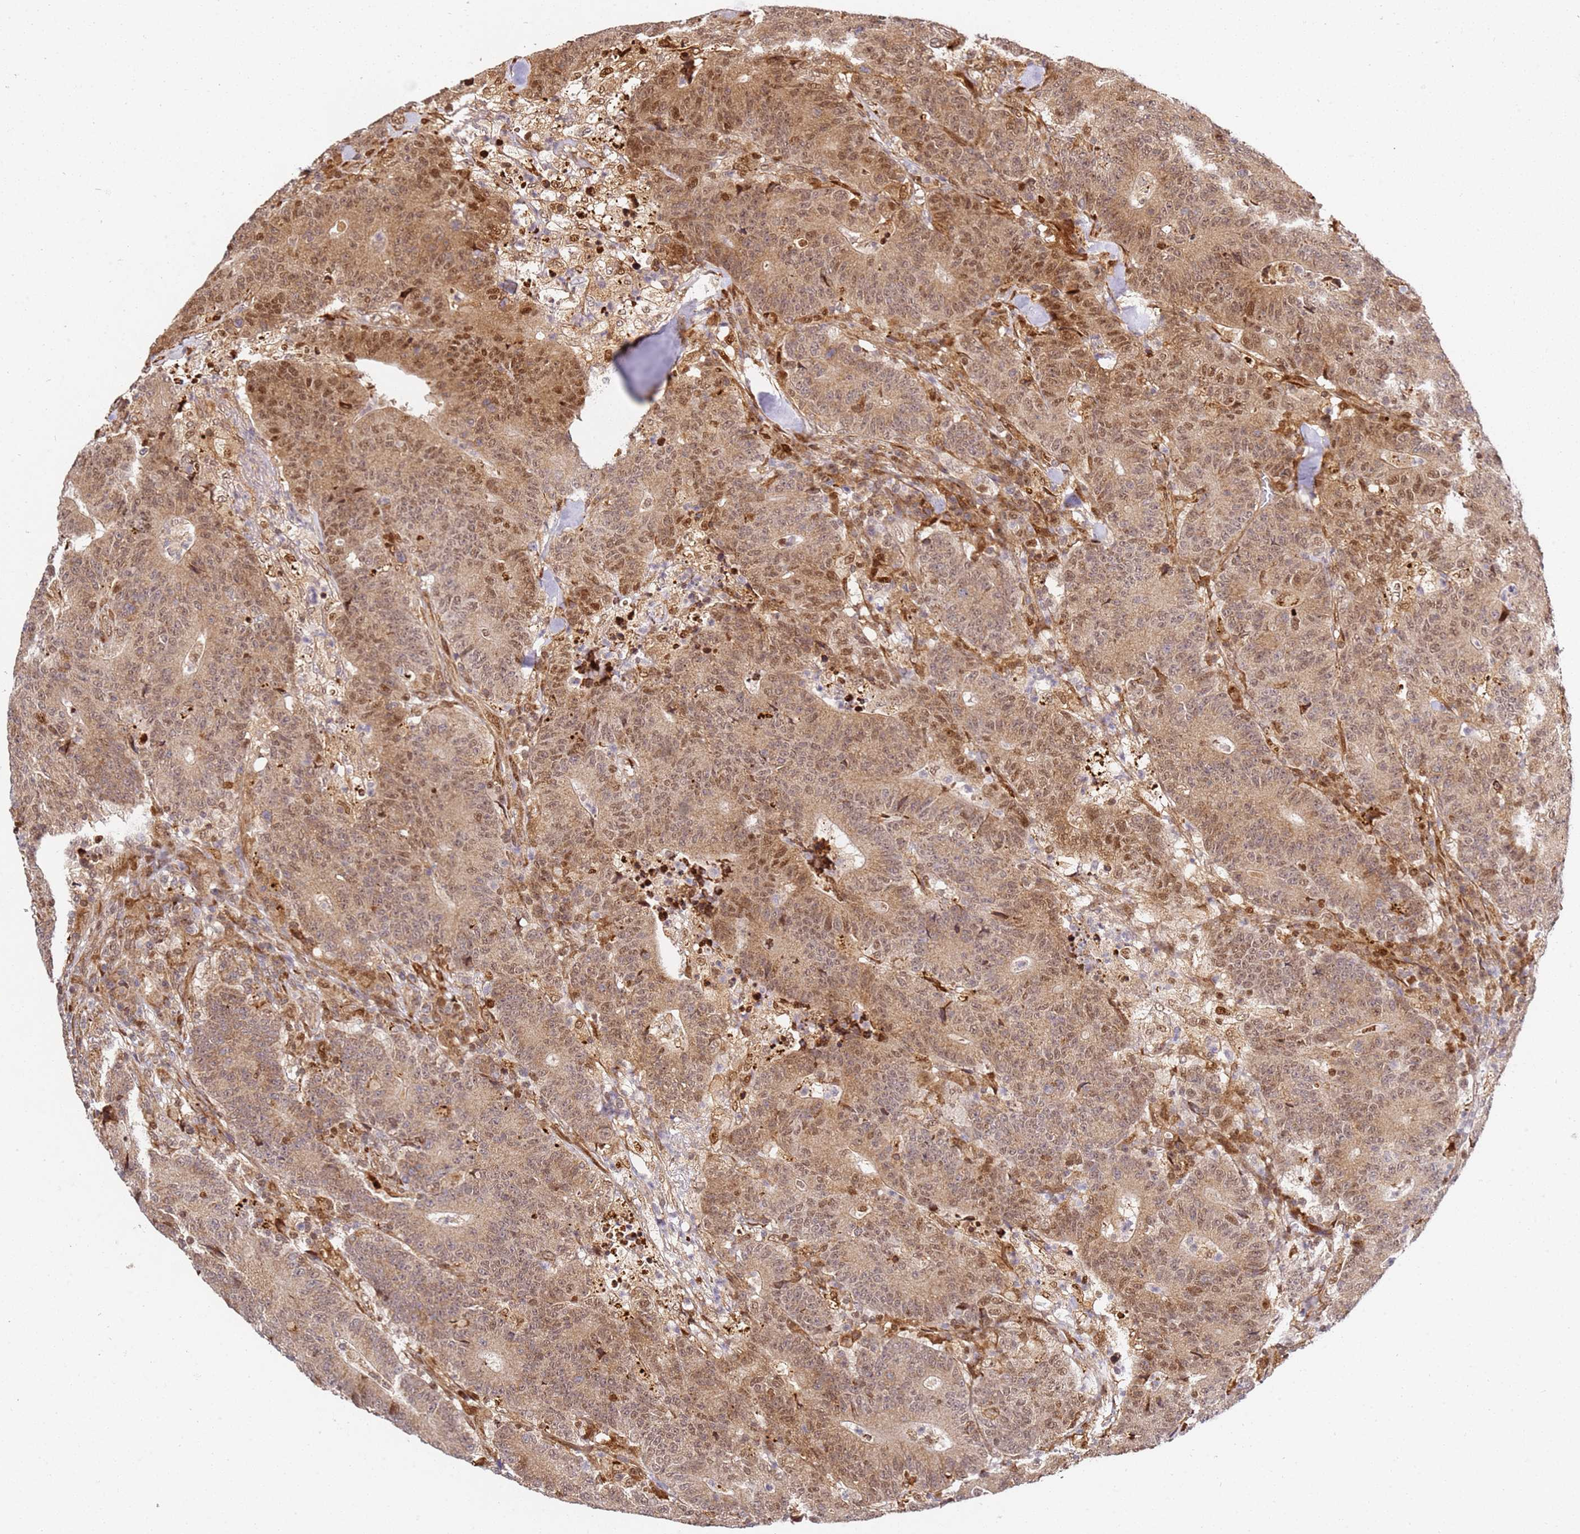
{"staining": {"intensity": "moderate", "quantity": ">75%", "location": "cytoplasmic/membranous,nuclear"}, "tissue": "colorectal cancer", "cell_type": "Tumor cells", "image_type": "cancer", "snomed": [{"axis": "morphology", "description": "Adenocarcinoma, NOS"}, {"axis": "topography", "description": "Colon"}], "caption": "Immunohistochemistry micrograph of neoplastic tissue: human colorectal cancer (adenocarcinoma) stained using immunohistochemistry (IHC) displays medium levels of moderate protein expression localized specifically in the cytoplasmic/membranous and nuclear of tumor cells, appearing as a cytoplasmic/membranous and nuclear brown color.", "gene": "SMOX", "patient": {"sex": "female", "age": 75}}